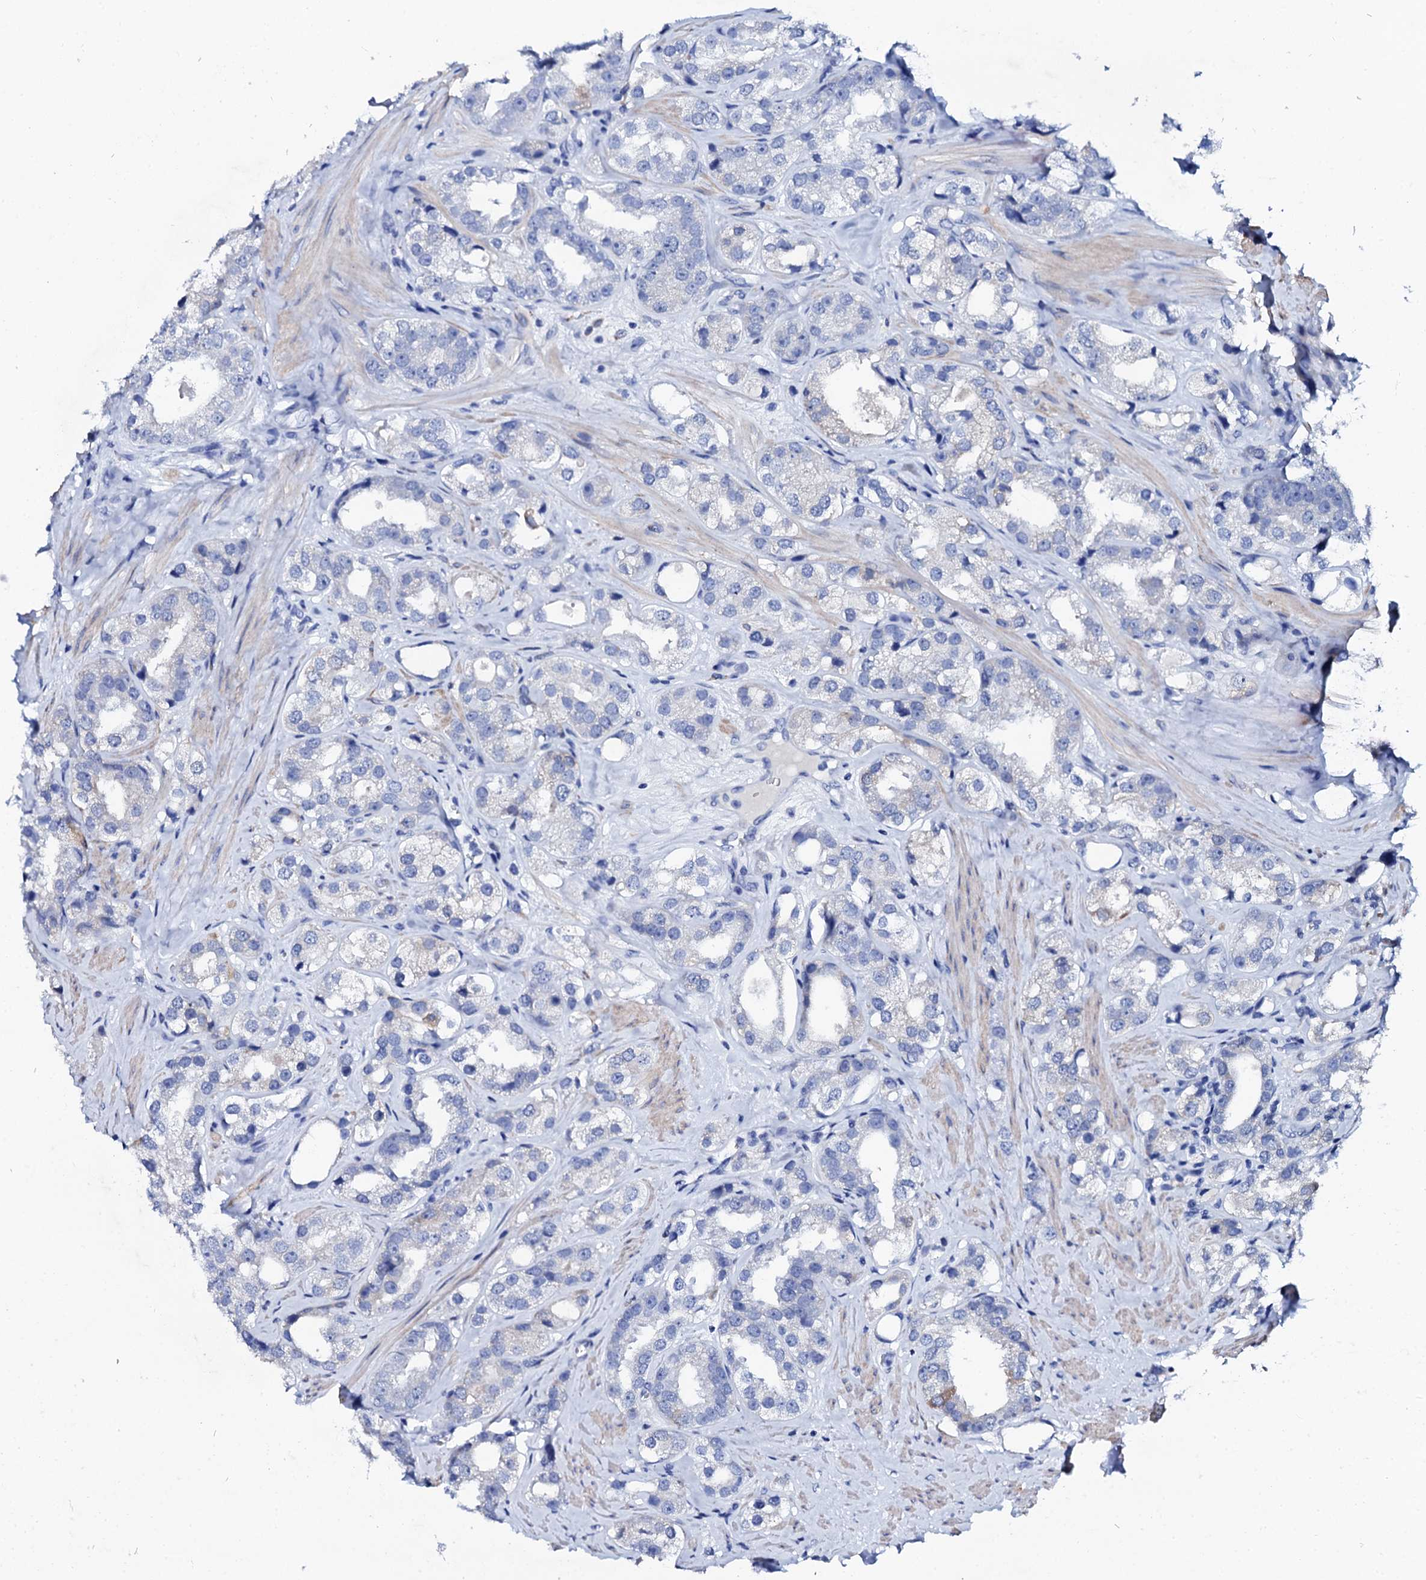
{"staining": {"intensity": "negative", "quantity": "none", "location": "none"}, "tissue": "prostate cancer", "cell_type": "Tumor cells", "image_type": "cancer", "snomed": [{"axis": "morphology", "description": "Adenocarcinoma, NOS"}, {"axis": "topography", "description": "Prostate"}], "caption": "This is an IHC photomicrograph of prostate cancer. There is no positivity in tumor cells.", "gene": "GLB1L3", "patient": {"sex": "male", "age": 79}}